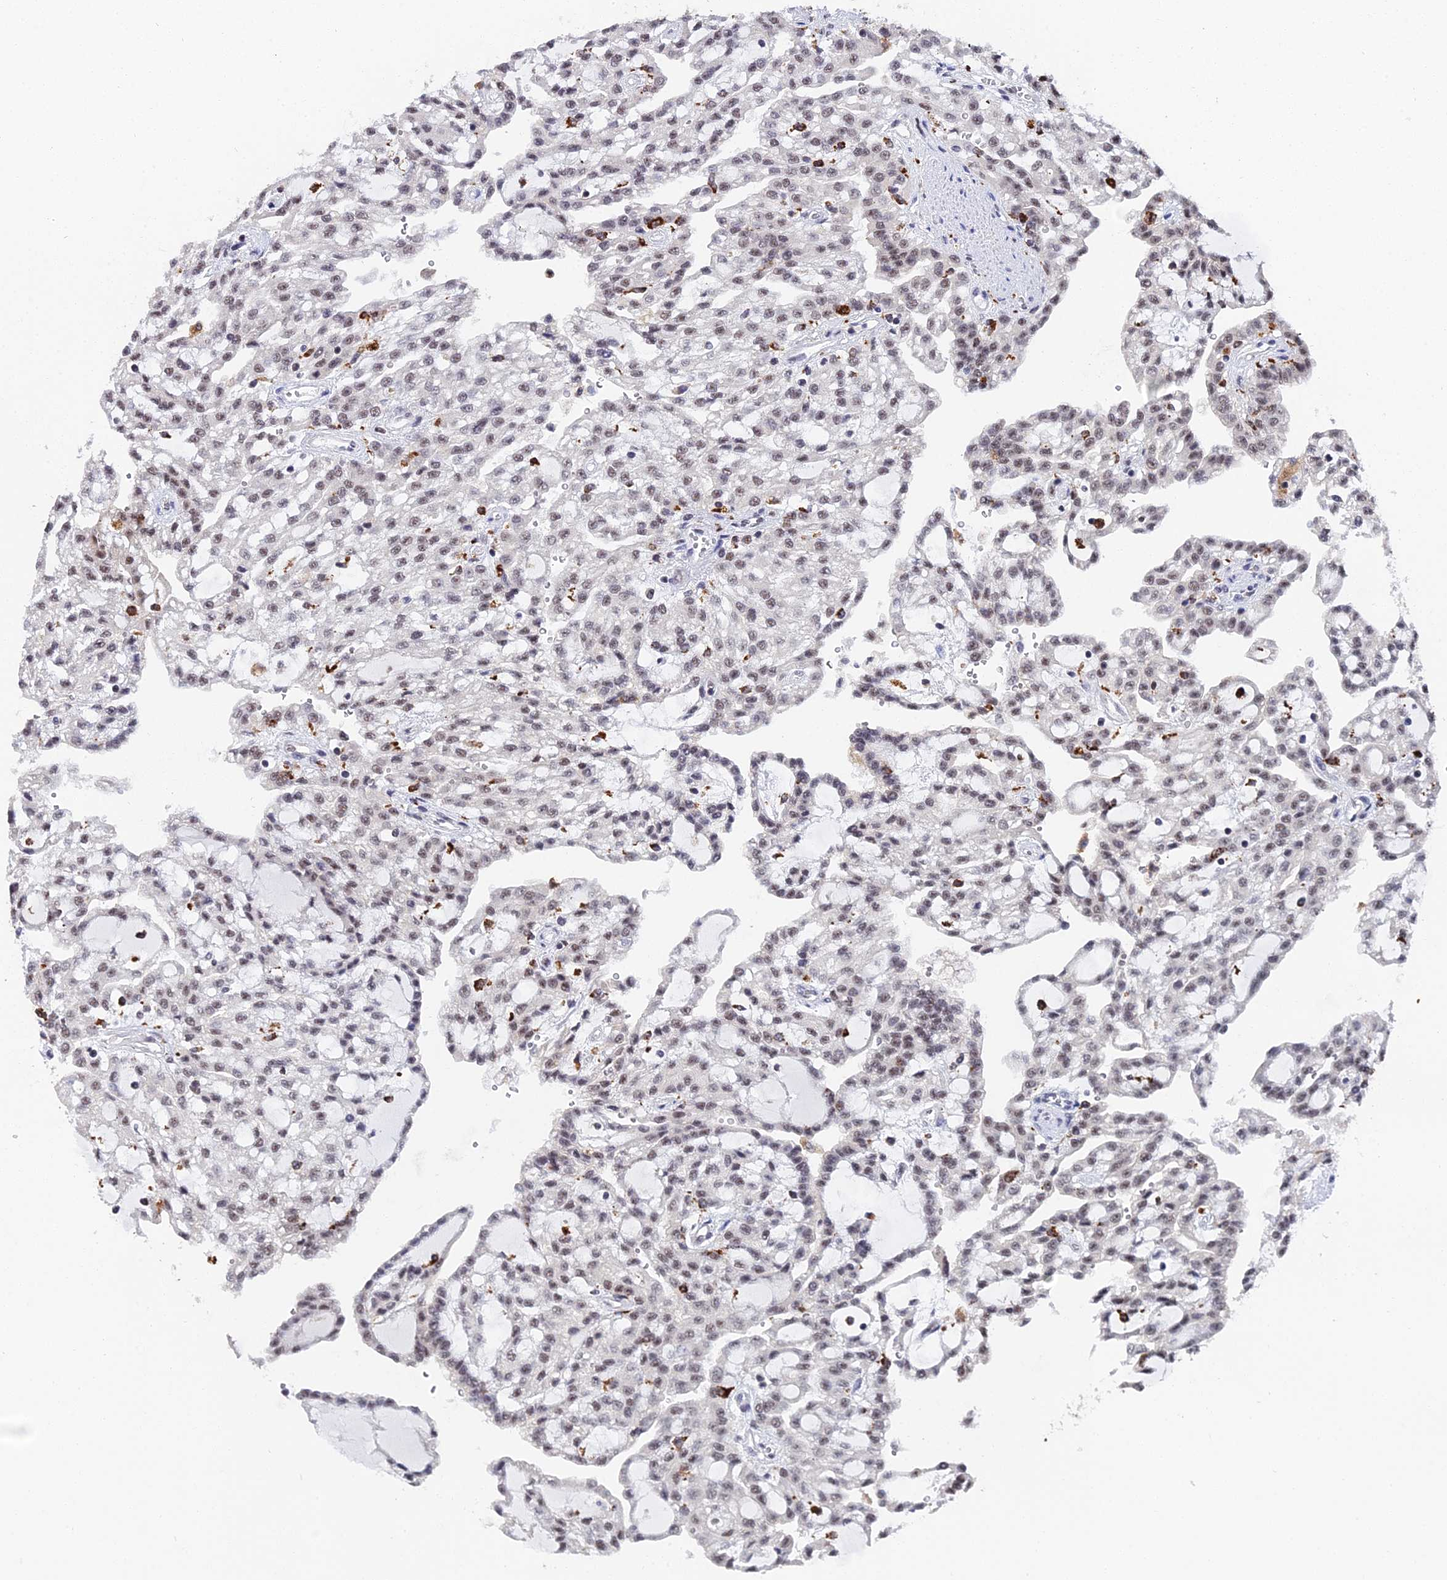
{"staining": {"intensity": "moderate", "quantity": "25%-75%", "location": "nuclear"}, "tissue": "renal cancer", "cell_type": "Tumor cells", "image_type": "cancer", "snomed": [{"axis": "morphology", "description": "Adenocarcinoma, NOS"}, {"axis": "topography", "description": "Kidney"}], "caption": "Renal adenocarcinoma stained with DAB (3,3'-diaminobenzidine) immunohistochemistry (IHC) exhibits medium levels of moderate nuclear expression in approximately 25%-75% of tumor cells.", "gene": "MAGOHB", "patient": {"sex": "male", "age": 63}}